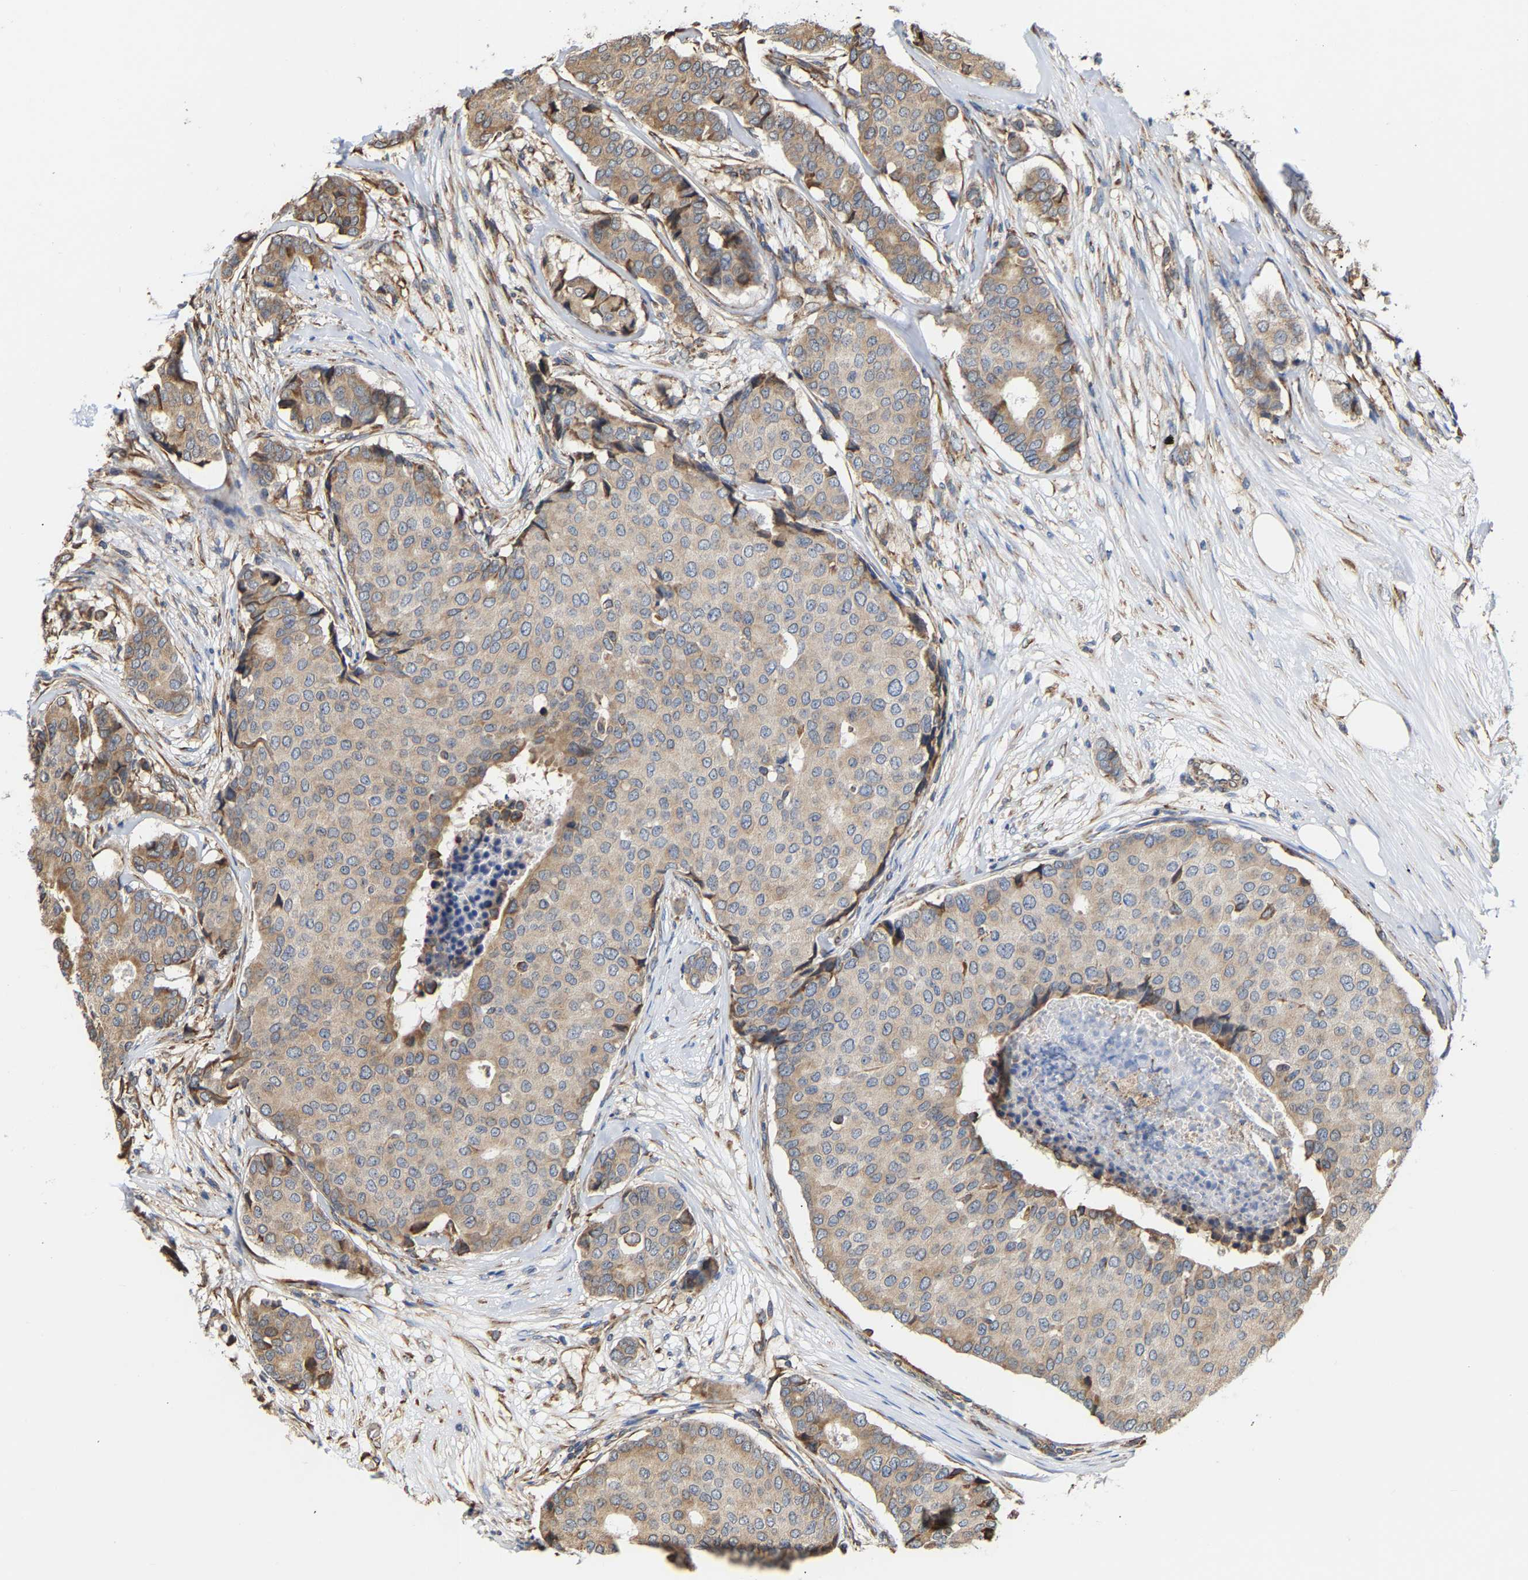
{"staining": {"intensity": "moderate", "quantity": ">75%", "location": "cytoplasmic/membranous"}, "tissue": "breast cancer", "cell_type": "Tumor cells", "image_type": "cancer", "snomed": [{"axis": "morphology", "description": "Duct carcinoma"}, {"axis": "topography", "description": "Breast"}], "caption": "Human breast cancer stained with a protein marker shows moderate staining in tumor cells.", "gene": "ARAP1", "patient": {"sex": "female", "age": 75}}